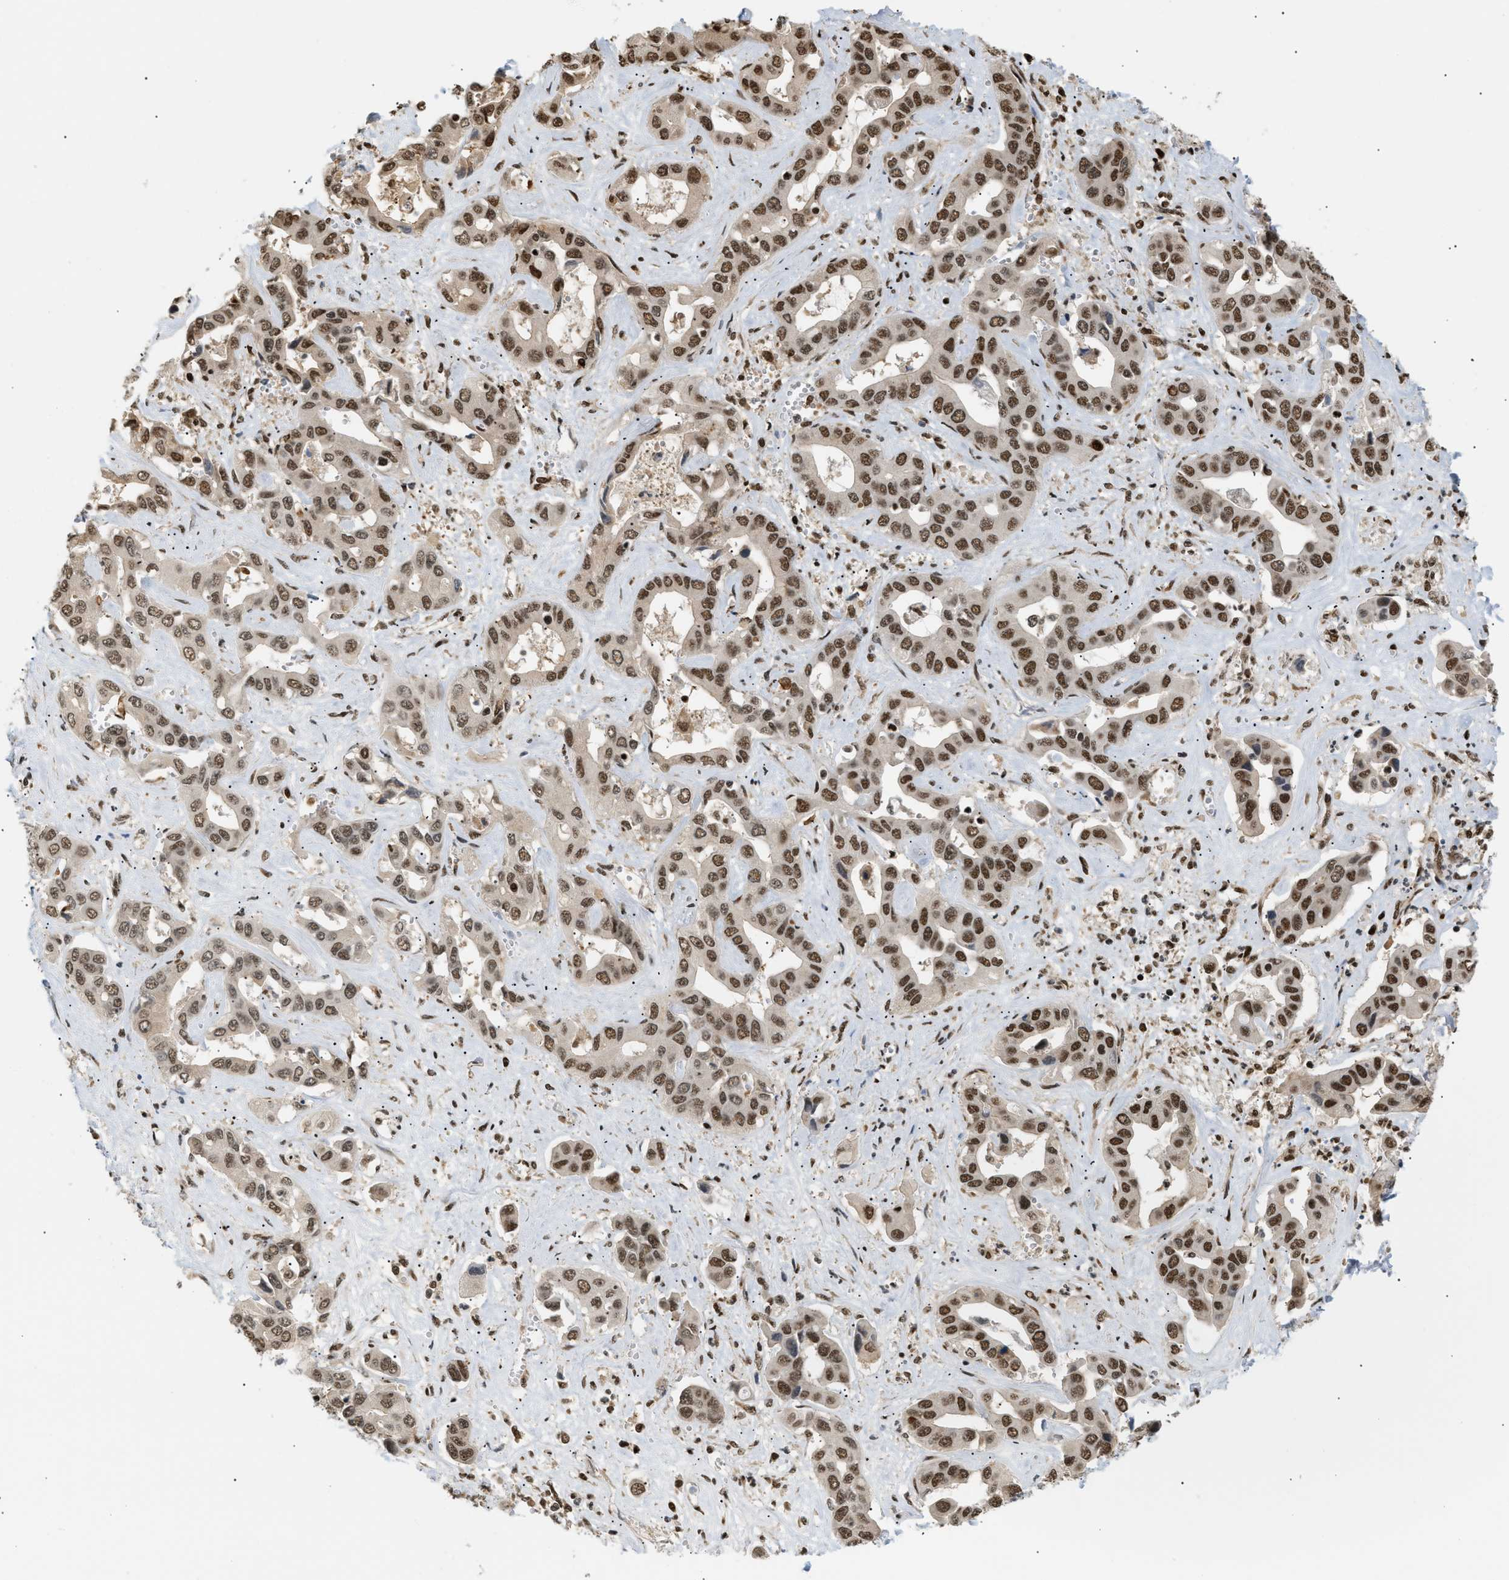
{"staining": {"intensity": "moderate", "quantity": "25%-75%", "location": "nuclear"}, "tissue": "liver cancer", "cell_type": "Tumor cells", "image_type": "cancer", "snomed": [{"axis": "morphology", "description": "Cholangiocarcinoma"}, {"axis": "topography", "description": "Liver"}], "caption": "Liver cancer (cholangiocarcinoma) stained with a brown dye shows moderate nuclear positive expression in approximately 25%-75% of tumor cells.", "gene": "RBM5", "patient": {"sex": "female", "age": 52}}